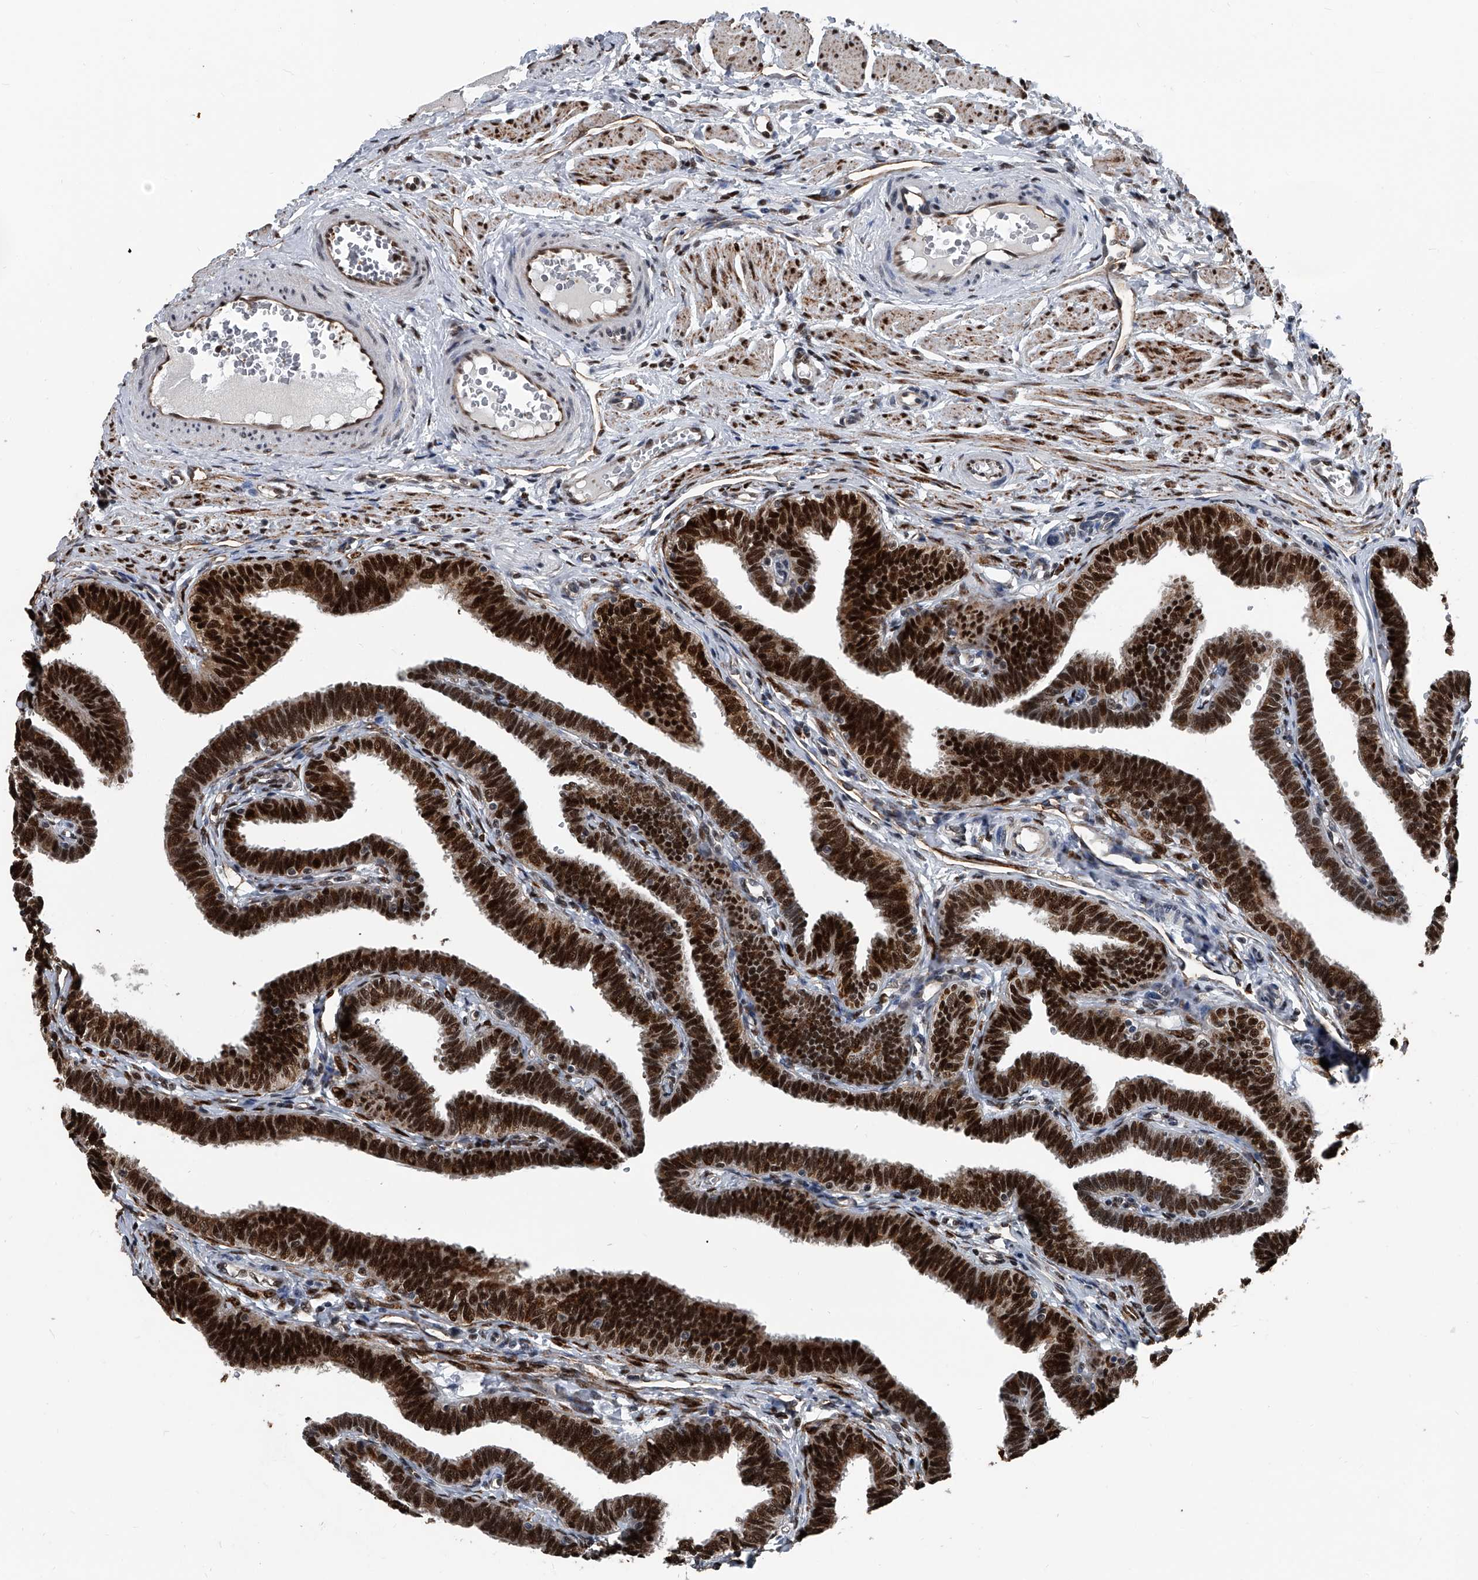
{"staining": {"intensity": "strong", "quantity": ">75%", "location": "nuclear"}, "tissue": "fallopian tube", "cell_type": "Glandular cells", "image_type": "normal", "snomed": [{"axis": "morphology", "description": "Normal tissue, NOS"}, {"axis": "topography", "description": "Fallopian tube"}, {"axis": "topography", "description": "Ovary"}], "caption": "IHC histopathology image of benign human fallopian tube stained for a protein (brown), which exhibits high levels of strong nuclear staining in approximately >75% of glandular cells.", "gene": "FKBP5", "patient": {"sex": "female", "age": 23}}